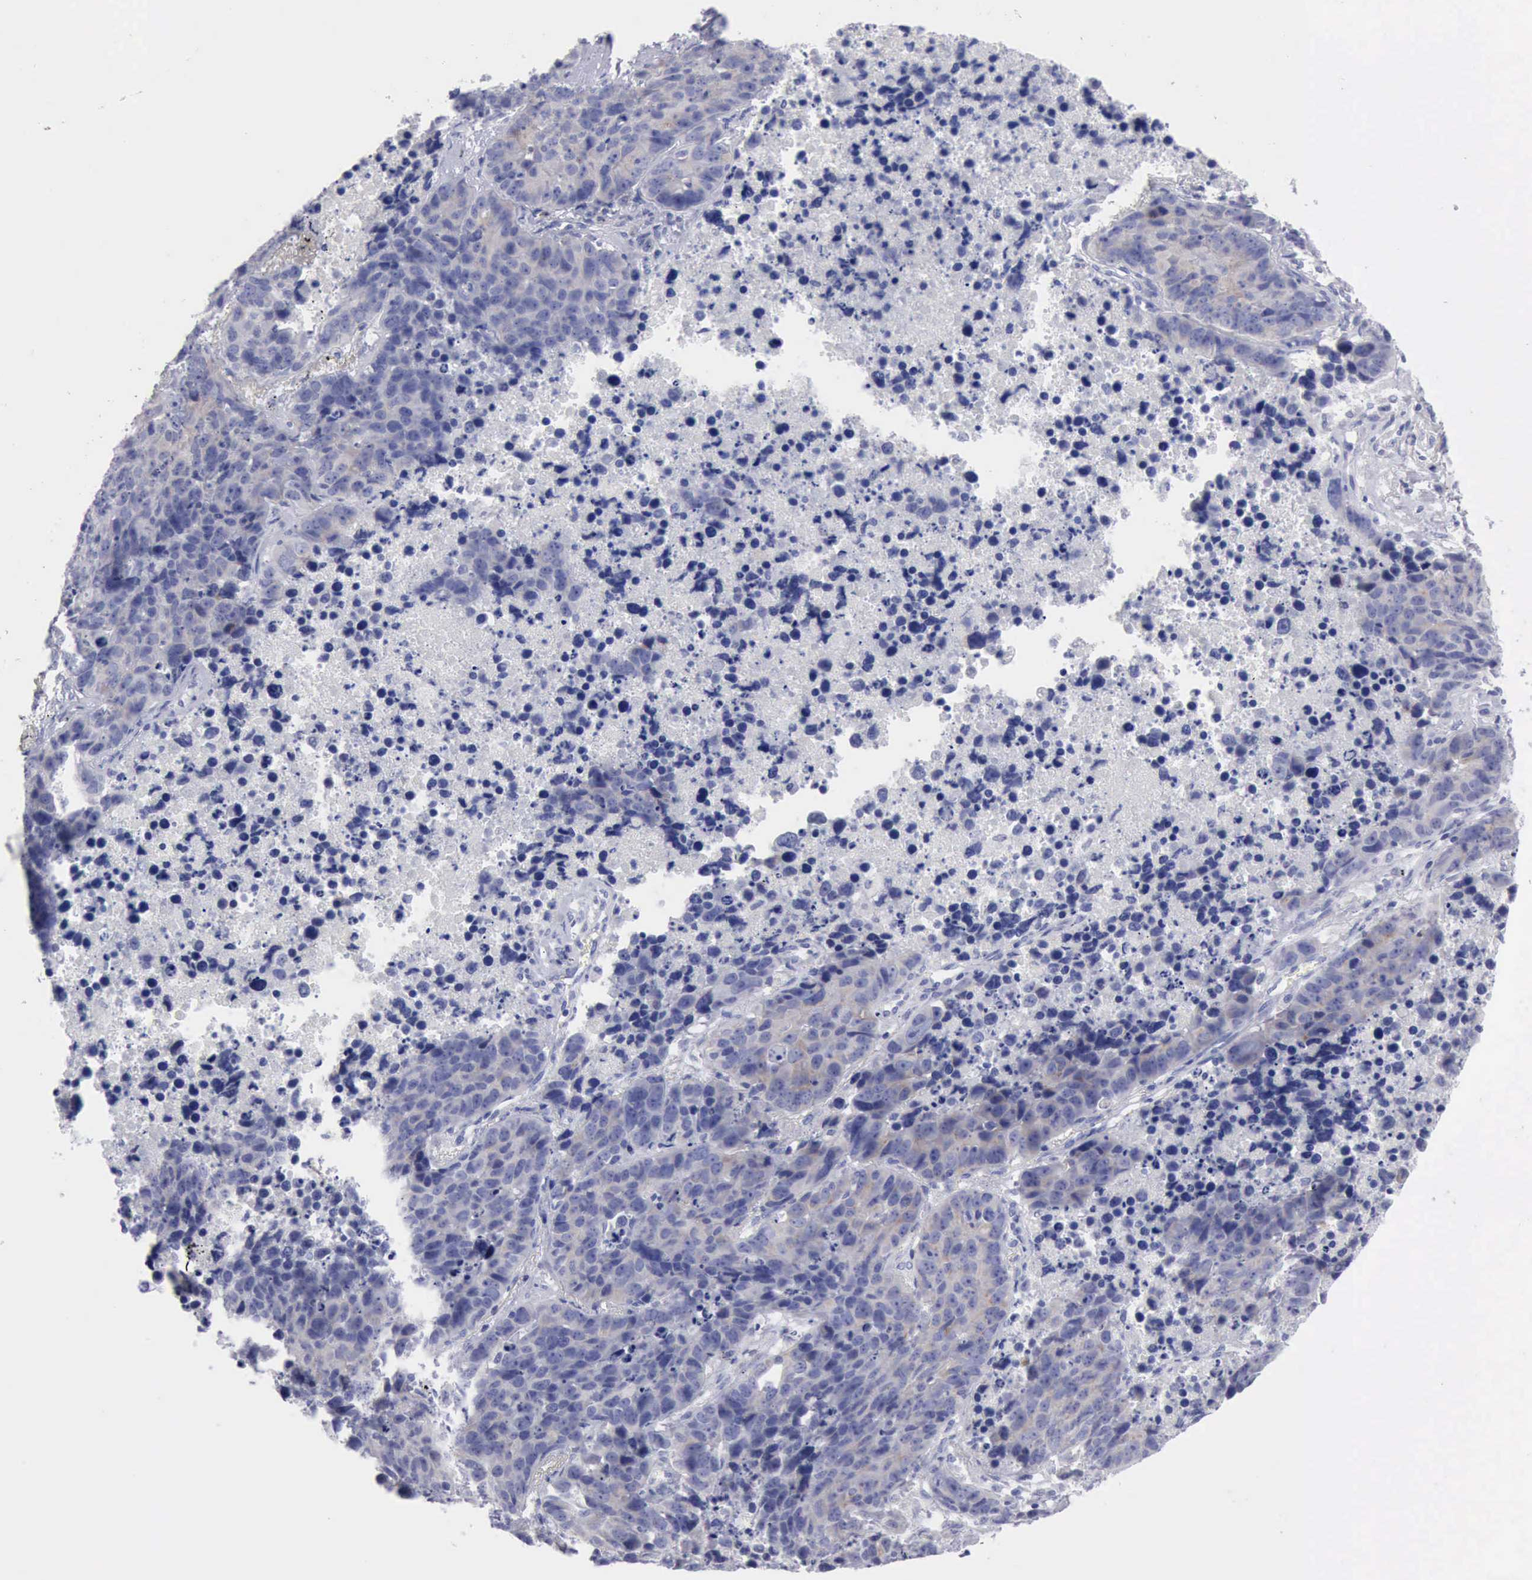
{"staining": {"intensity": "weak", "quantity": "25%-75%", "location": "cytoplasmic/membranous"}, "tissue": "lung cancer", "cell_type": "Tumor cells", "image_type": "cancer", "snomed": [{"axis": "morphology", "description": "Carcinoid, malignant, NOS"}, {"axis": "topography", "description": "Lung"}], "caption": "Lung cancer (carcinoid (malignant)) stained for a protein (brown) demonstrates weak cytoplasmic/membranous positive positivity in about 25%-75% of tumor cells.", "gene": "ANGEL1", "patient": {"sex": "male", "age": 60}}